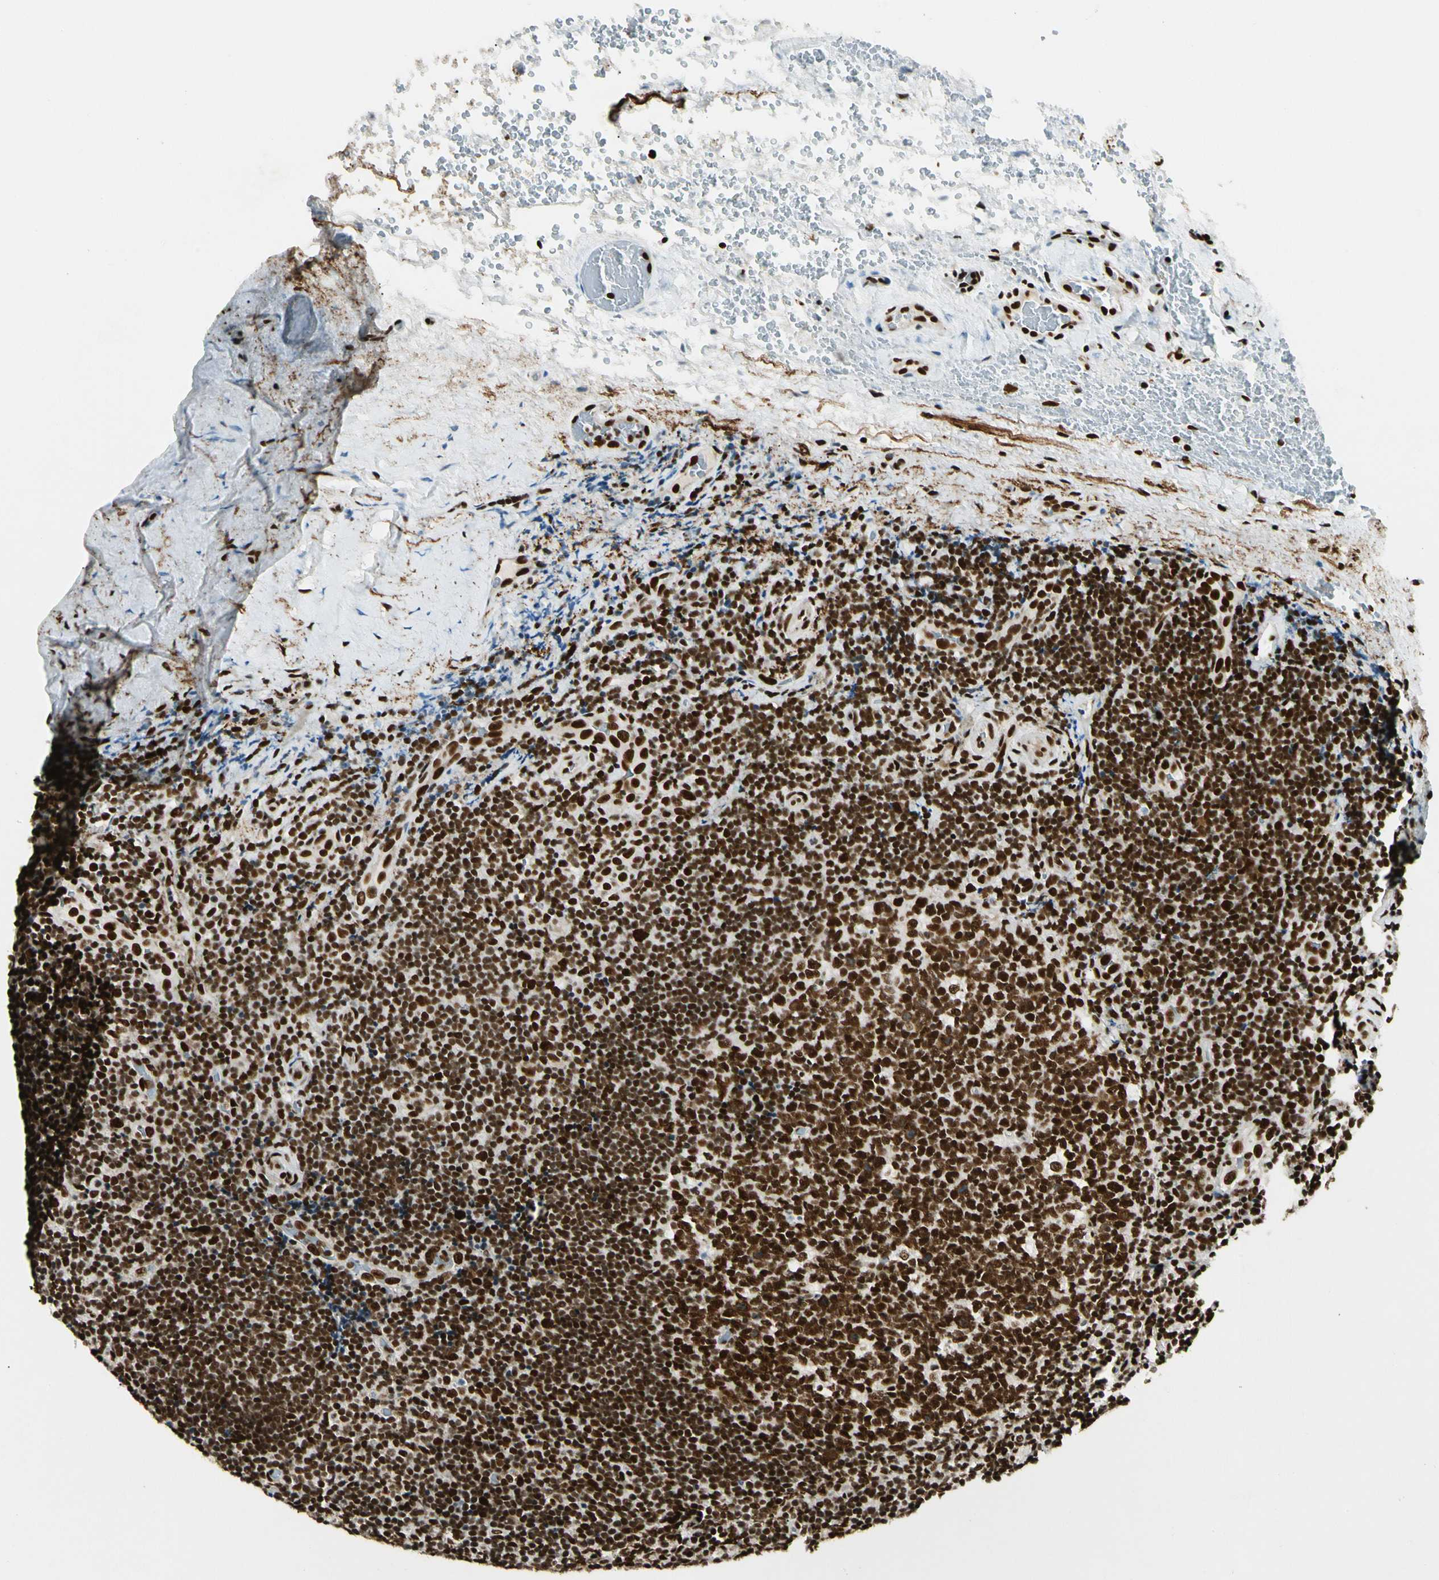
{"staining": {"intensity": "strong", "quantity": ">75%", "location": "nuclear"}, "tissue": "lymphoma", "cell_type": "Tumor cells", "image_type": "cancer", "snomed": [{"axis": "morphology", "description": "Malignant lymphoma, non-Hodgkin's type, High grade"}, {"axis": "topography", "description": "Tonsil"}], "caption": "The micrograph demonstrates a brown stain indicating the presence of a protein in the nuclear of tumor cells in malignant lymphoma, non-Hodgkin's type (high-grade).", "gene": "FUS", "patient": {"sex": "female", "age": 36}}